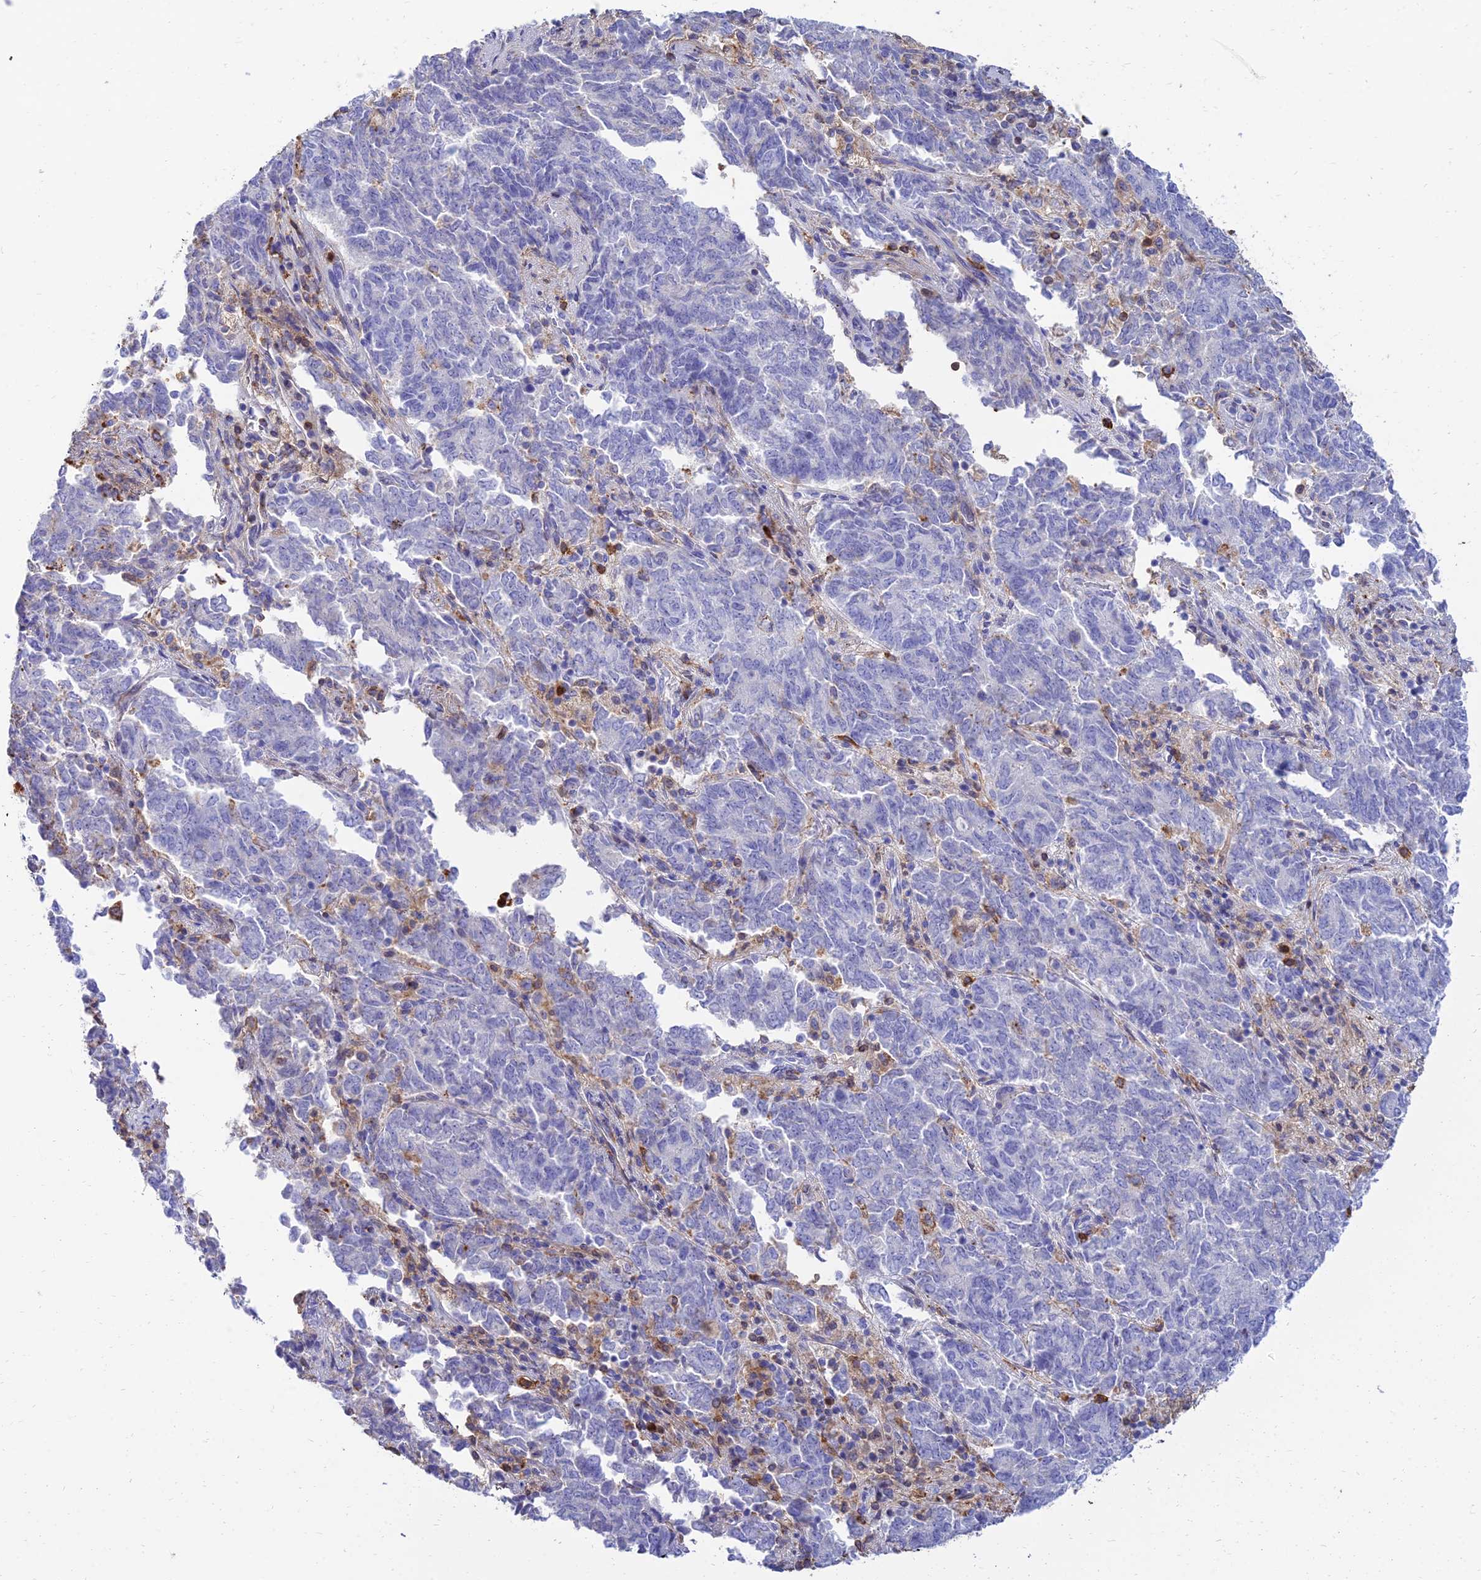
{"staining": {"intensity": "negative", "quantity": "none", "location": "none"}, "tissue": "endometrial cancer", "cell_type": "Tumor cells", "image_type": "cancer", "snomed": [{"axis": "morphology", "description": "Adenocarcinoma, NOS"}, {"axis": "topography", "description": "Endometrium"}], "caption": "IHC image of neoplastic tissue: human endometrial adenocarcinoma stained with DAB demonstrates no significant protein positivity in tumor cells.", "gene": "SREK1IP1", "patient": {"sex": "female", "age": 80}}